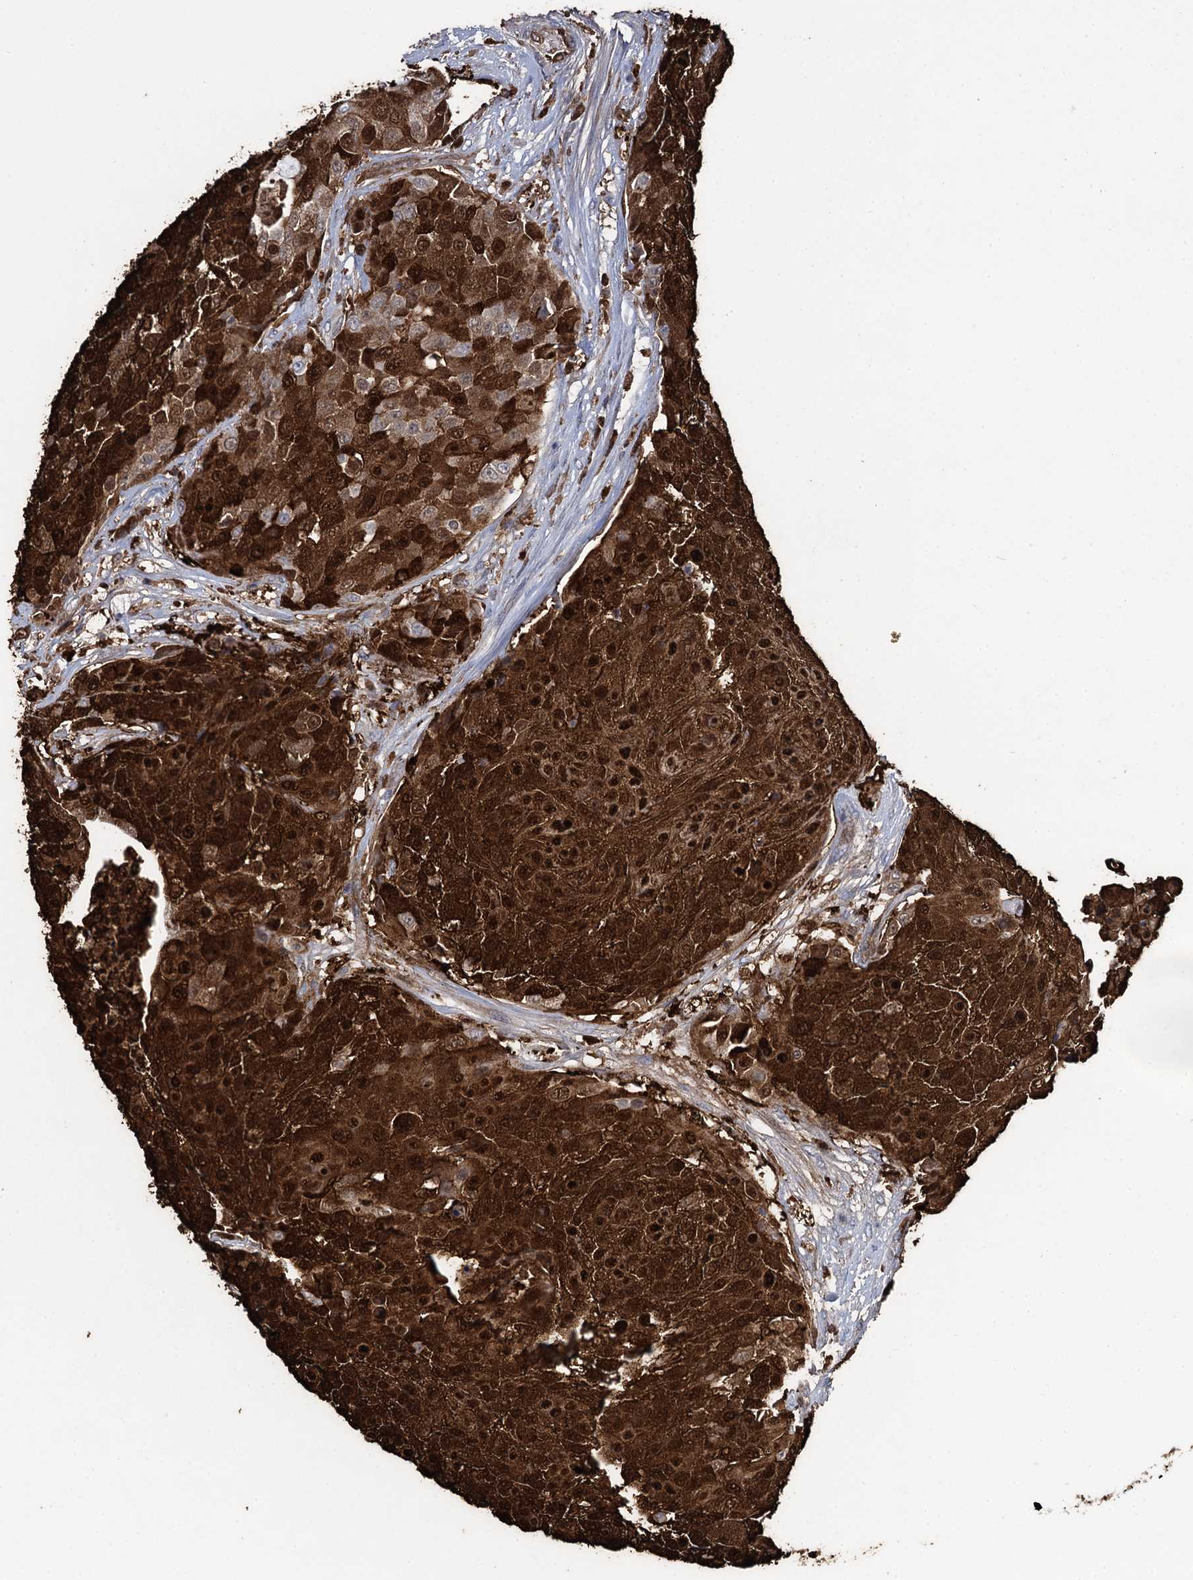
{"staining": {"intensity": "strong", "quantity": ">75%", "location": "cytoplasmic/membranous,nuclear"}, "tissue": "urothelial cancer", "cell_type": "Tumor cells", "image_type": "cancer", "snomed": [{"axis": "morphology", "description": "Urothelial carcinoma, High grade"}, {"axis": "topography", "description": "Urinary bladder"}], "caption": "Immunohistochemistry (IHC) micrograph of urothelial cancer stained for a protein (brown), which displays high levels of strong cytoplasmic/membranous and nuclear expression in about >75% of tumor cells.", "gene": "FABP5", "patient": {"sex": "female", "age": 63}}